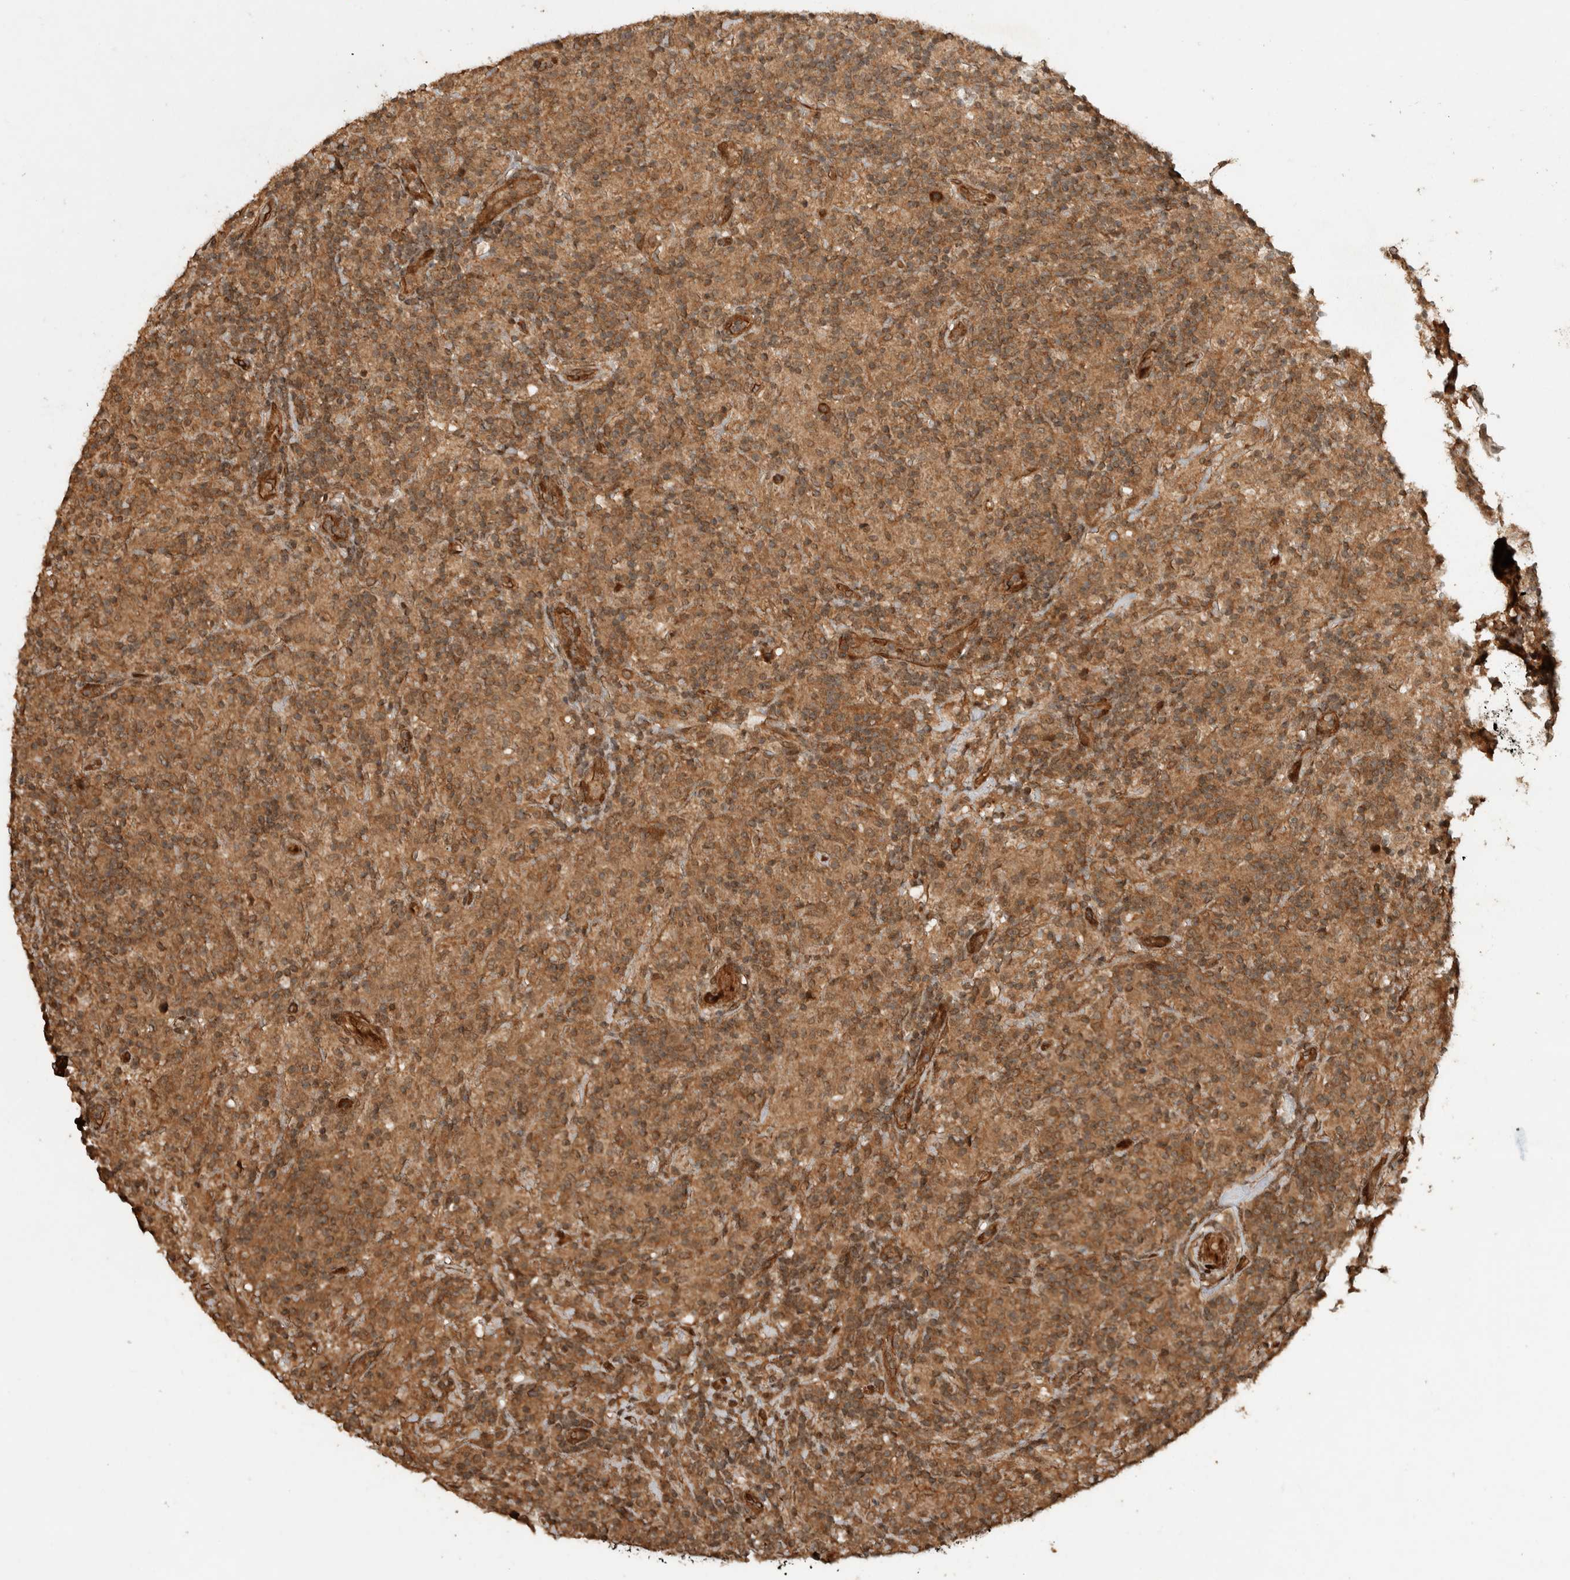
{"staining": {"intensity": "weak", "quantity": "25%-75%", "location": "cytoplasmic/membranous"}, "tissue": "lymphoma", "cell_type": "Tumor cells", "image_type": "cancer", "snomed": [{"axis": "morphology", "description": "Hodgkin's disease, NOS"}, {"axis": "topography", "description": "Lymph node"}], "caption": "This is a histology image of immunohistochemistry staining of Hodgkin's disease, which shows weak positivity in the cytoplasmic/membranous of tumor cells.", "gene": "CNTROB", "patient": {"sex": "male", "age": 70}}